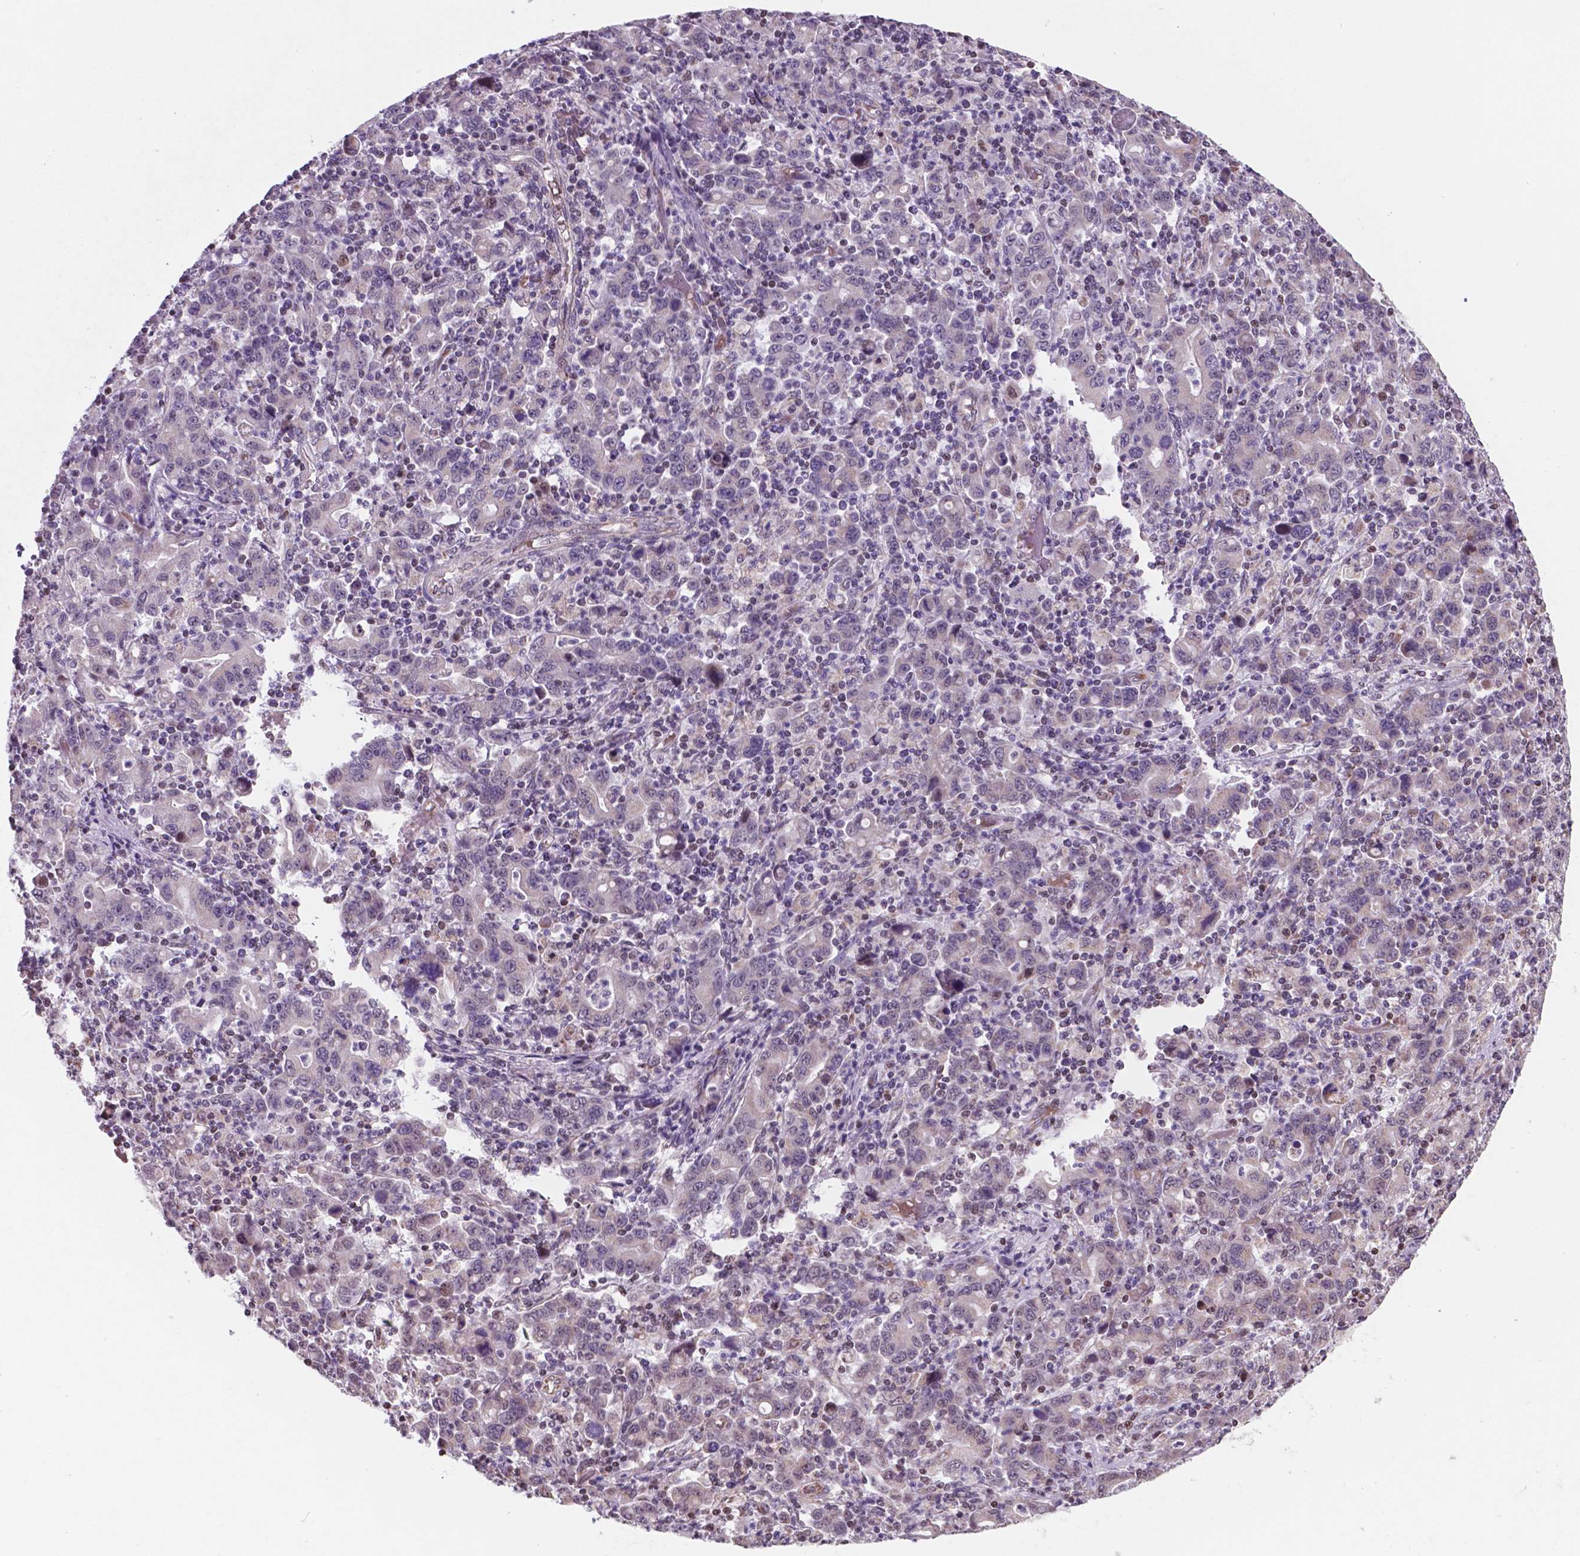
{"staining": {"intensity": "weak", "quantity": ">75%", "location": "cytoplasmic/membranous"}, "tissue": "stomach cancer", "cell_type": "Tumor cells", "image_type": "cancer", "snomed": [{"axis": "morphology", "description": "Adenocarcinoma, NOS"}, {"axis": "topography", "description": "Stomach, upper"}], "caption": "Immunohistochemistry (IHC) photomicrograph of neoplastic tissue: stomach cancer stained using IHC shows low levels of weak protein expression localized specifically in the cytoplasmic/membranous of tumor cells, appearing as a cytoplasmic/membranous brown color.", "gene": "NDUFA10", "patient": {"sex": "male", "age": 69}}